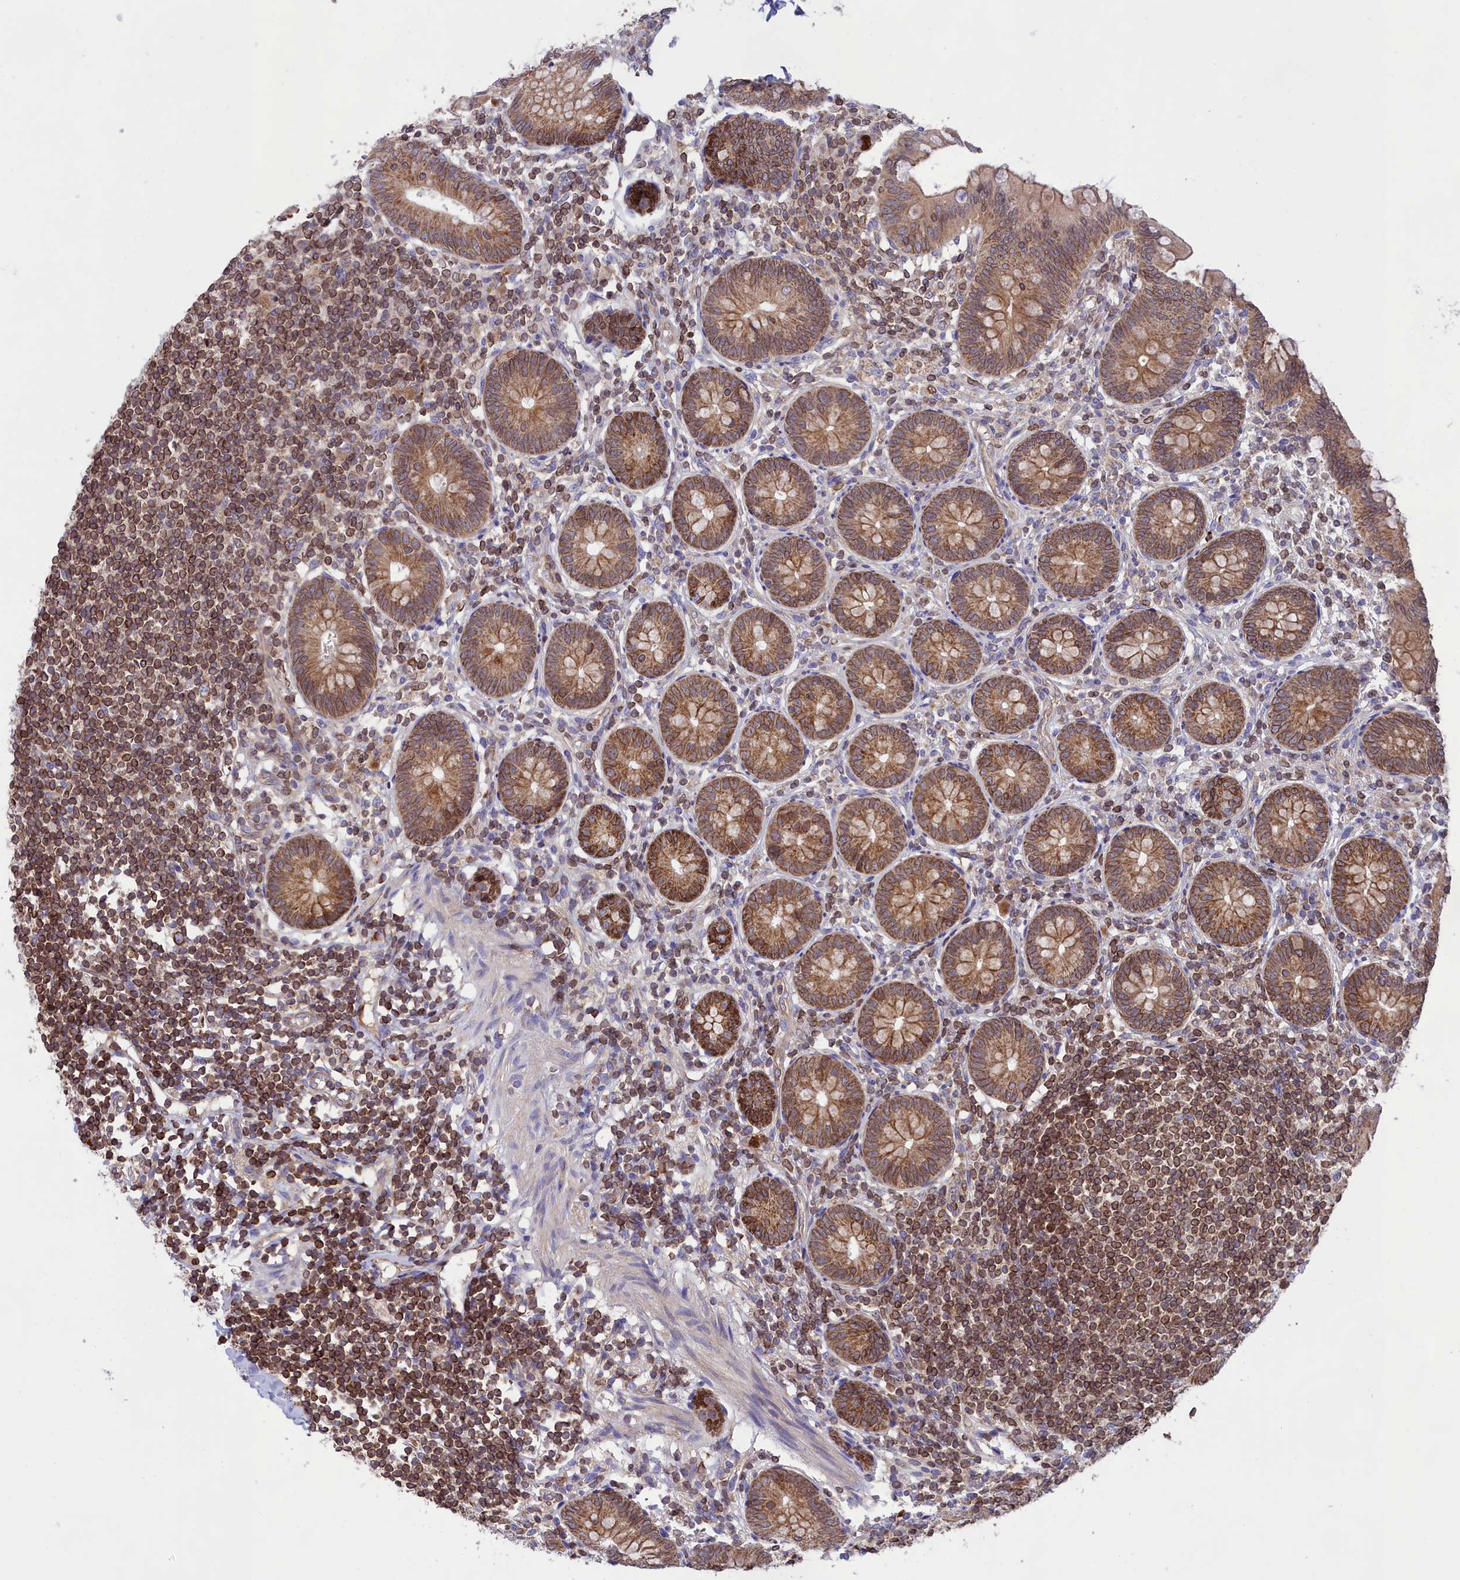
{"staining": {"intensity": "moderate", "quantity": ">75%", "location": "cytoplasmic/membranous"}, "tissue": "appendix", "cell_type": "Glandular cells", "image_type": "normal", "snomed": [{"axis": "morphology", "description": "Normal tissue, NOS"}, {"axis": "topography", "description": "Appendix"}], "caption": "A brown stain labels moderate cytoplasmic/membranous staining of a protein in glandular cells of benign human appendix. Nuclei are stained in blue.", "gene": "PKHD1L1", "patient": {"sex": "female", "age": 62}}